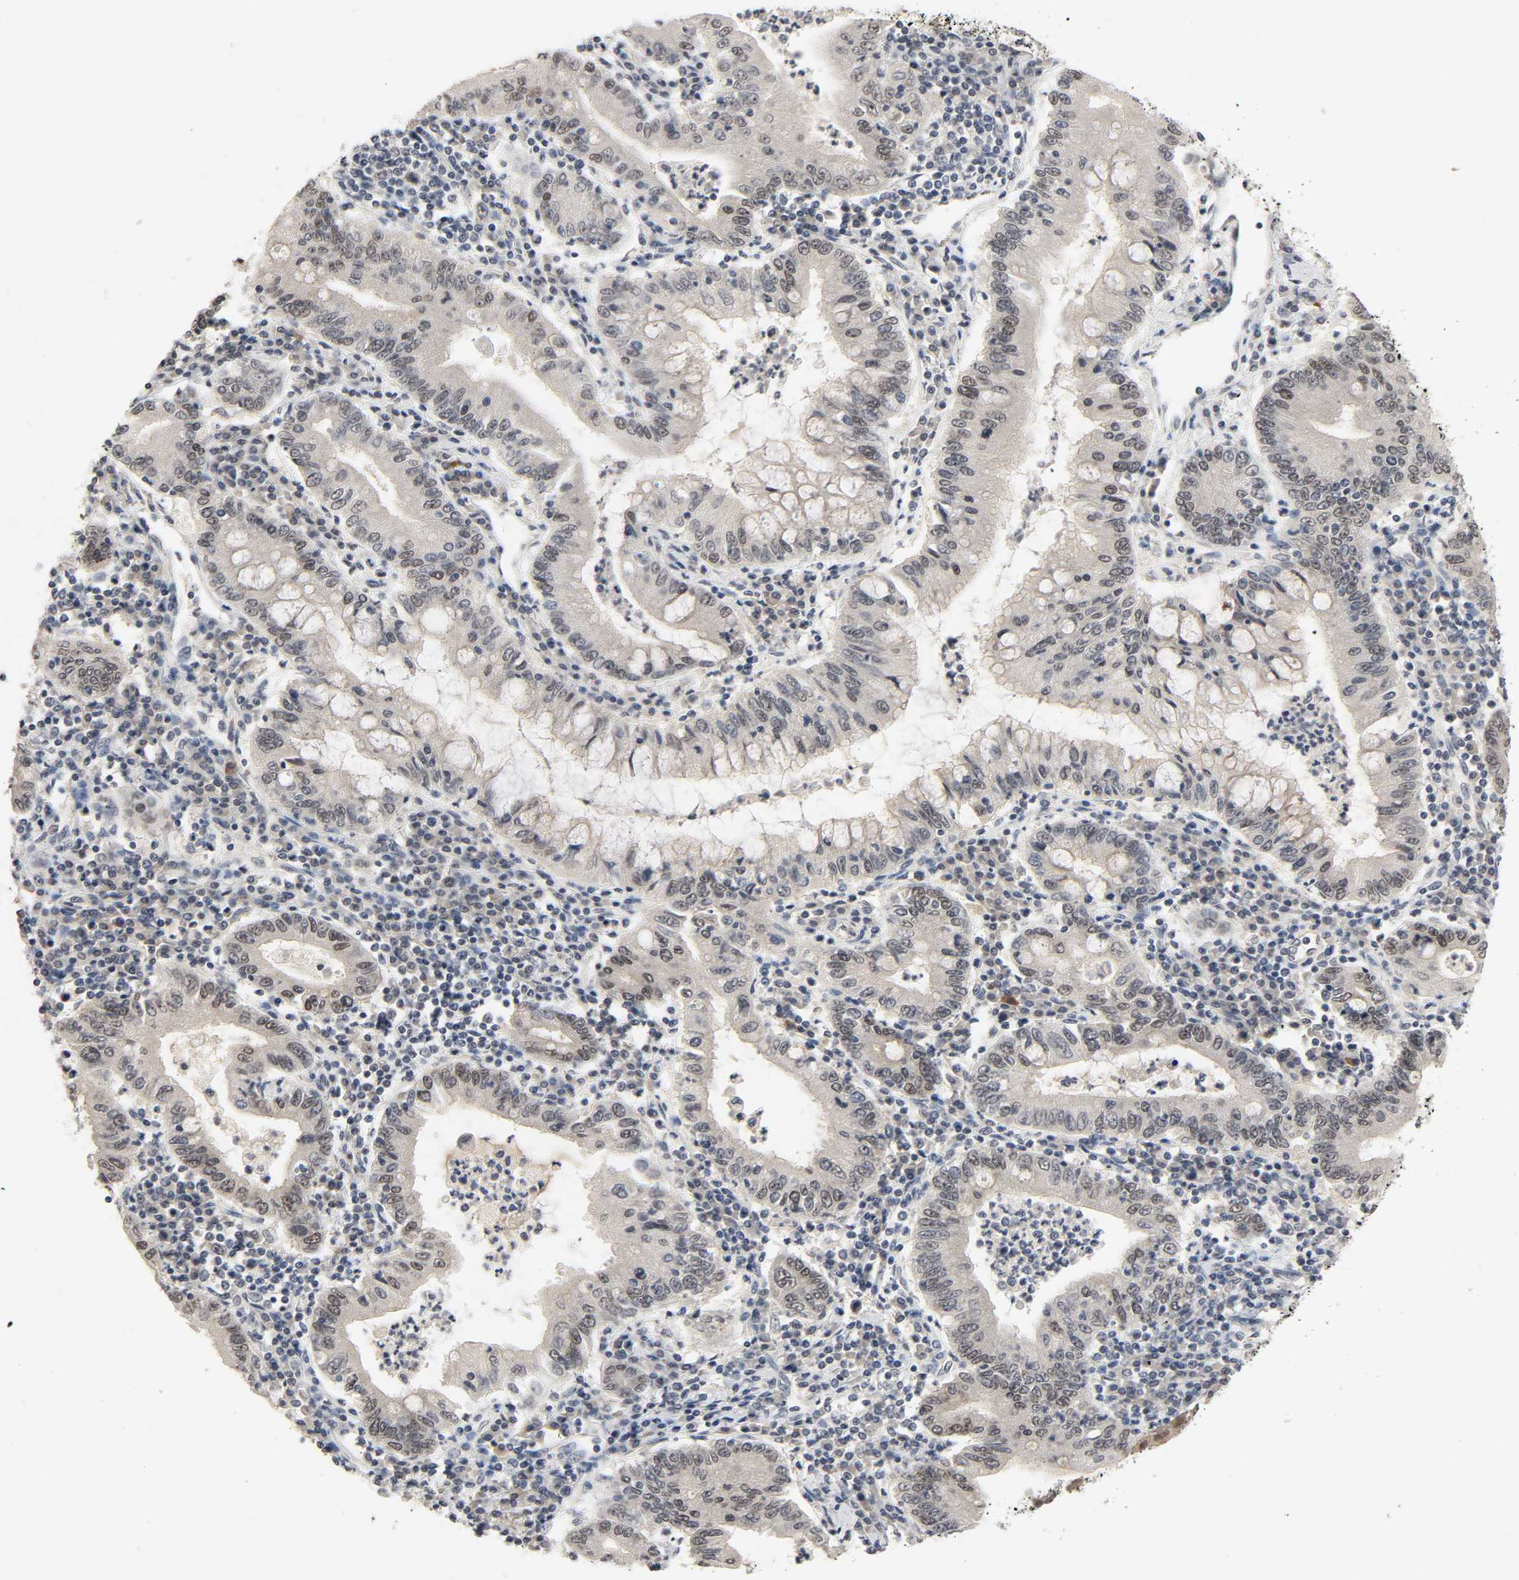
{"staining": {"intensity": "weak", "quantity": "25%-75%", "location": "nuclear"}, "tissue": "stomach cancer", "cell_type": "Tumor cells", "image_type": "cancer", "snomed": [{"axis": "morphology", "description": "Normal tissue, NOS"}, {"axis": "morphology", "description": "Adenocarcinoma, NOS"}, {"axis": "topography", "description": "Esophagus"}, {"axis": "topography", "description": "Stomach, upper"}, {"axis": "topography", "description": "Peripheral nerve tissue"}], "caption": "The histopathology image shows a brown stain indicating the presence of a protein in the nuclear of tumor cells in stomach cancer. (IHC, brightfield microscopy, high magnification).", "gene": "MAPKAPK5", "patient": {"sex": "male", "age": 62}}